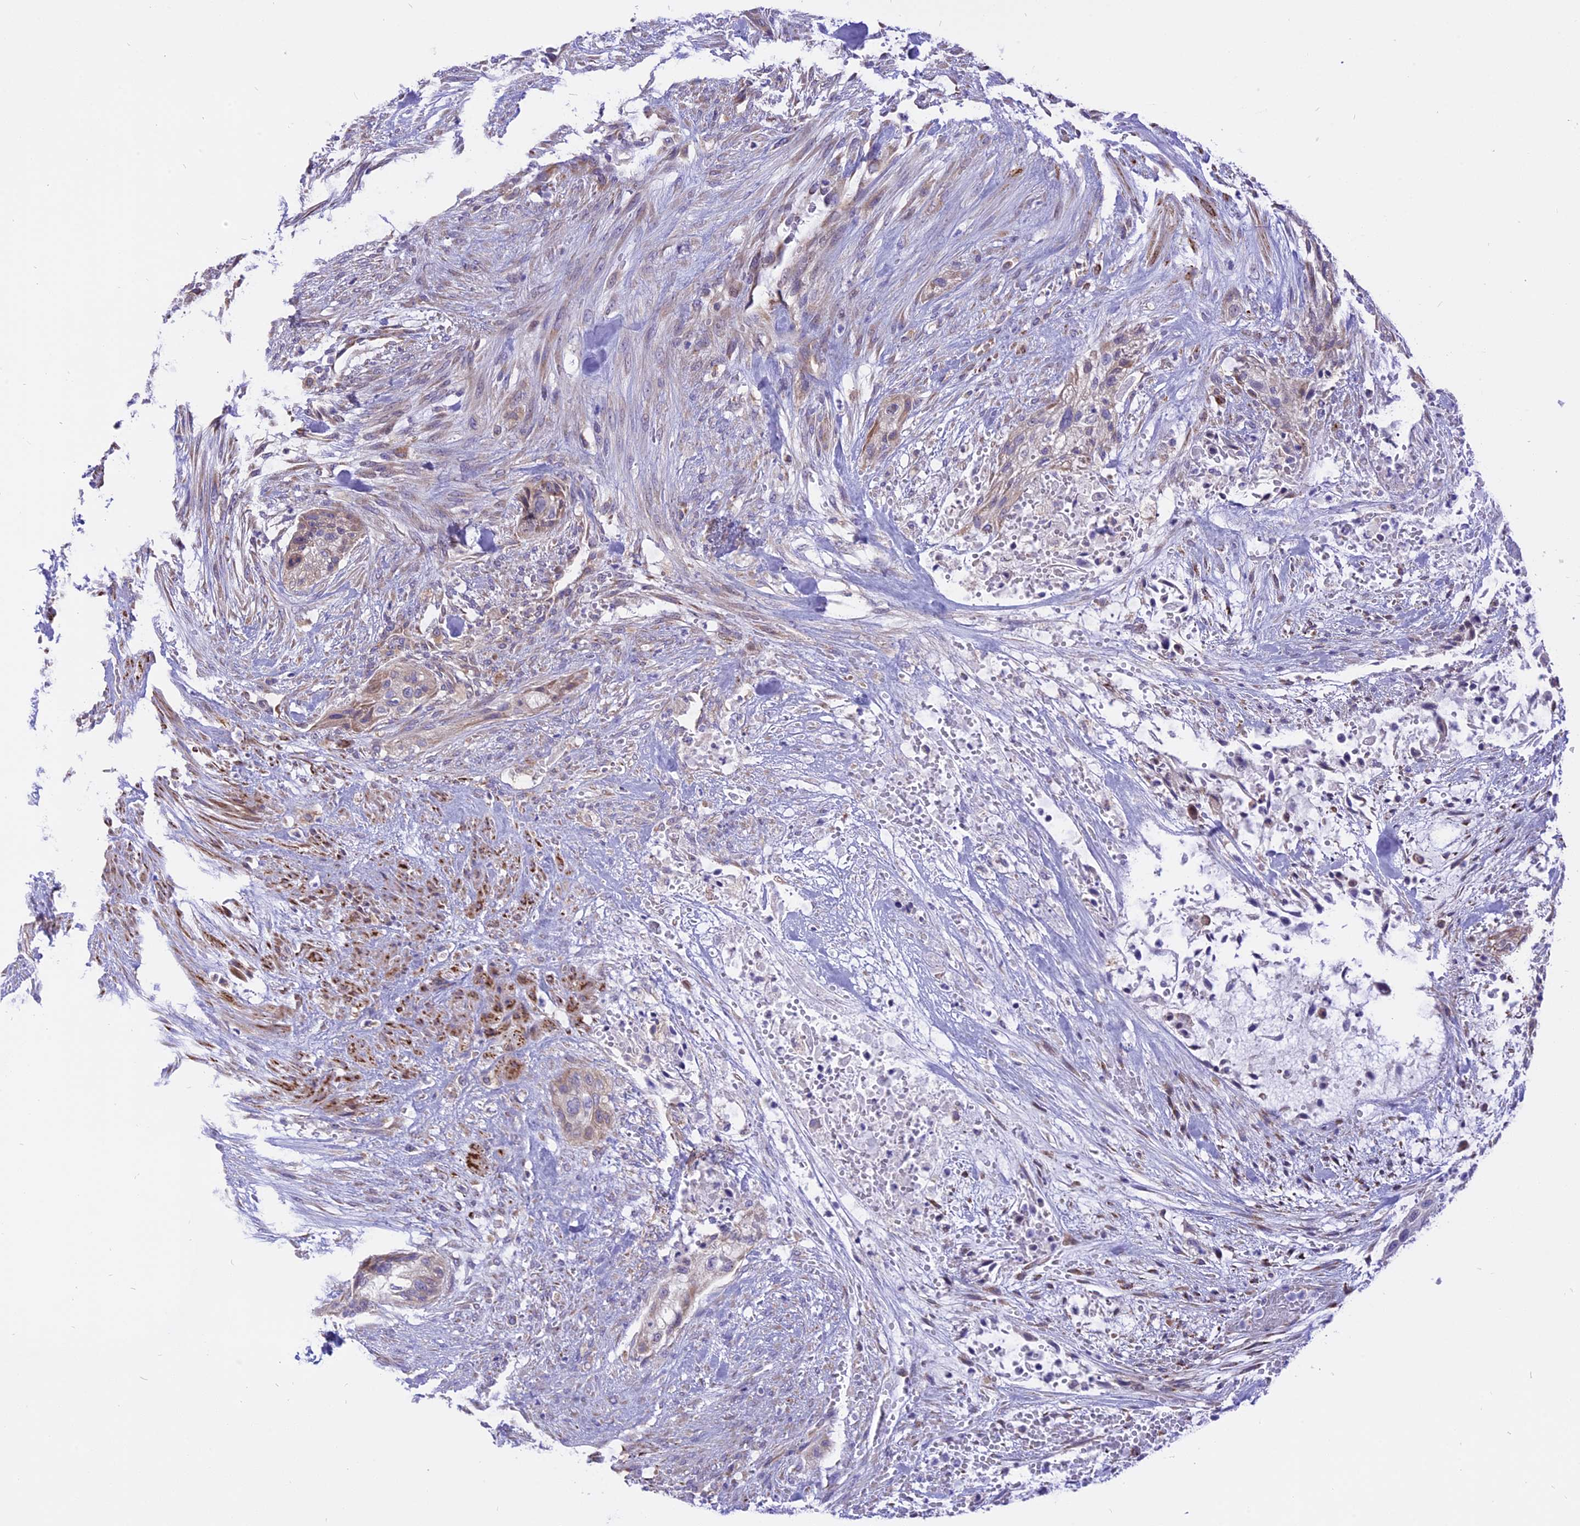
{"staining": {"intensity": "negative", "quantity": "none", "location": "none"}, "tissue": "urothelial cancer", "cell_type": "Tumor cells", "image_type": "cancer", "snomed": [{"axis": "morphology", "description": "Urothelial carcinoma, High grade"}, {"axis": "topography", "description": "Urinary bladder"}], "caption": "Human urothelial cancer stained for a protein using immunohistochemistry (IHC) demonstrates no staining in tumor cells.", "gene": "ARMCX6", "patient": {"sex": "male", "age": 35}}